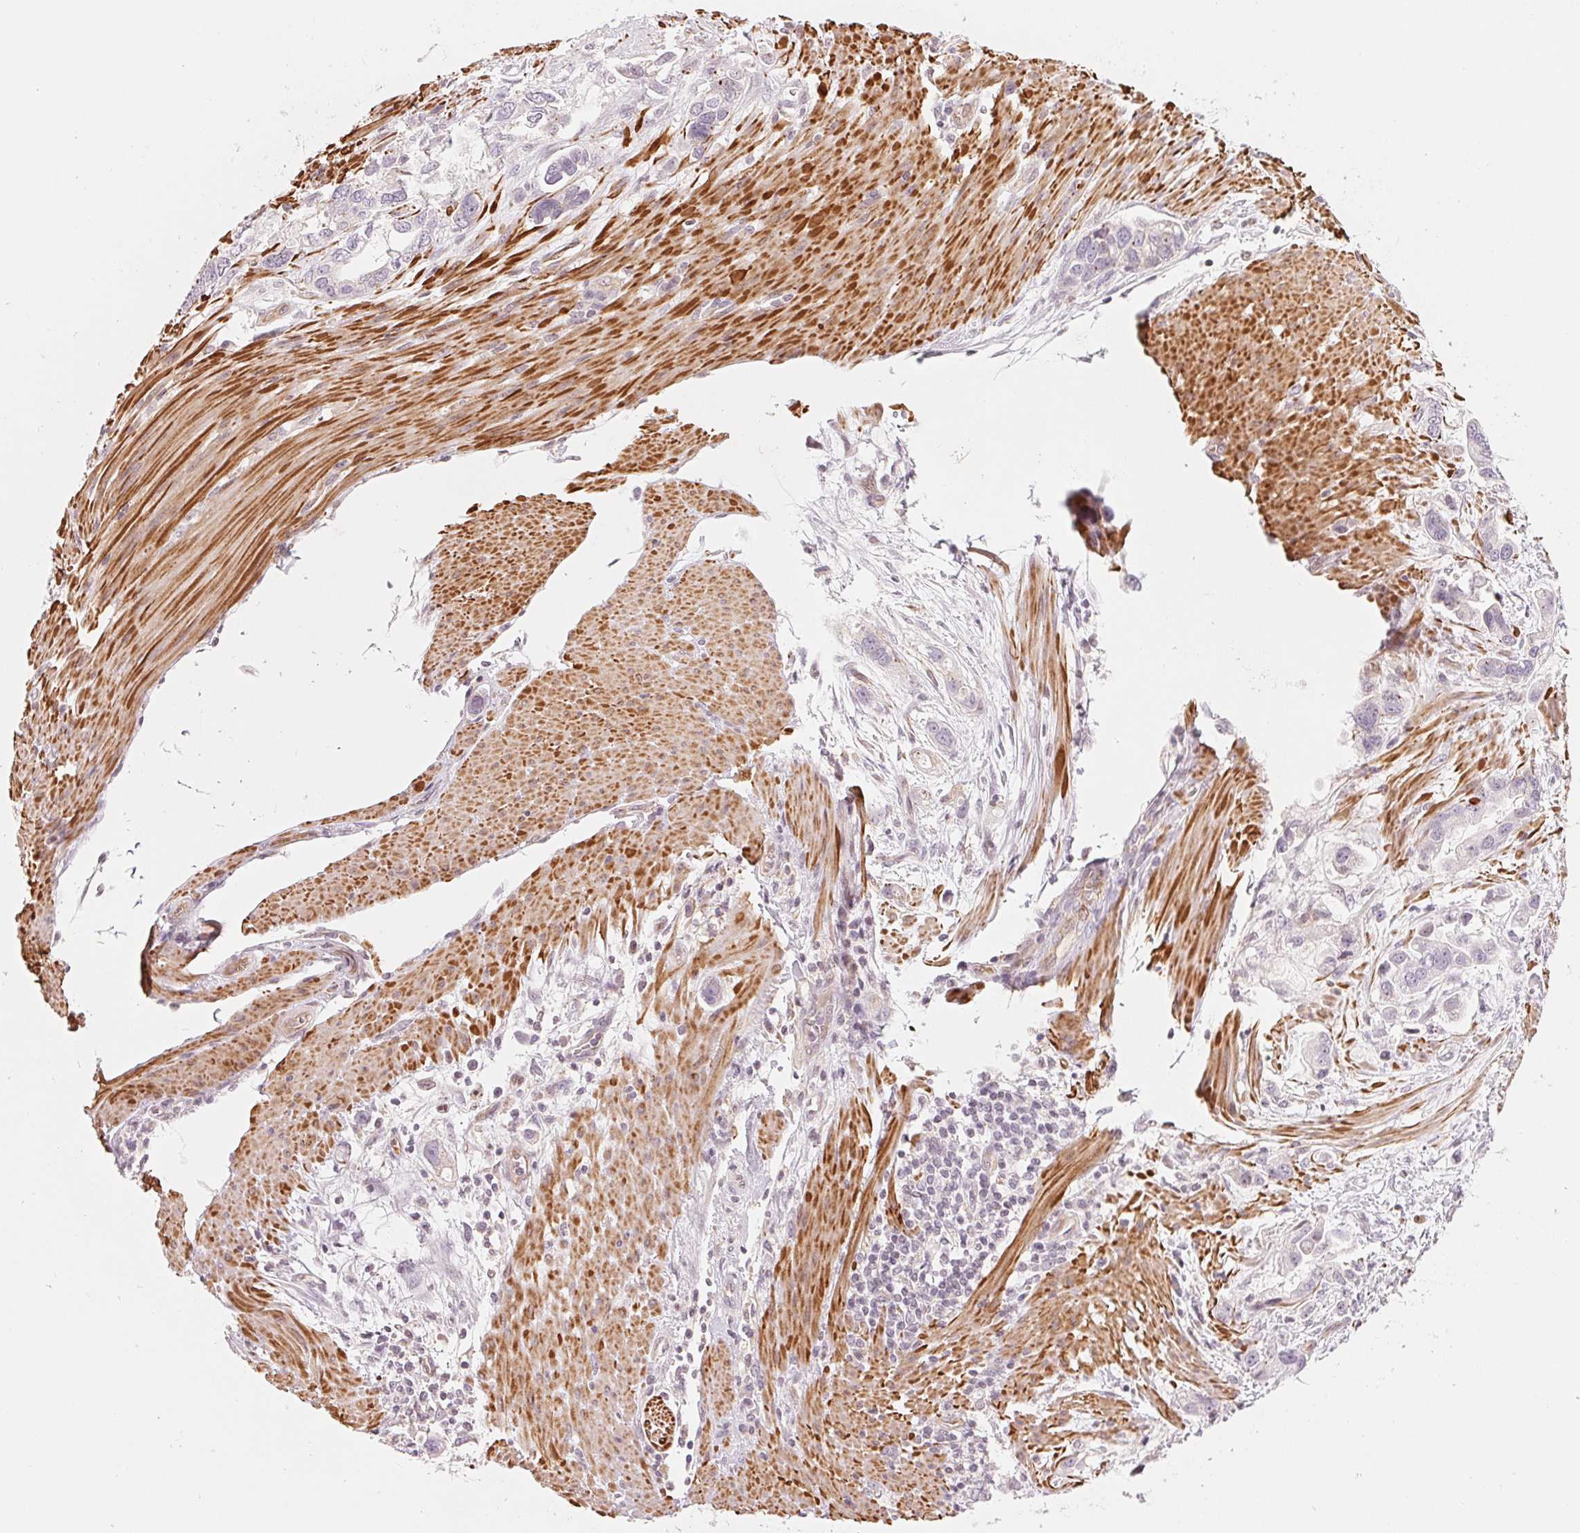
{"staining": {"intensity": "negative", "quantity": "none", "location": "none"}, "tissue": "stomach cancer", "cell_type": "Tumor cells", "image_type": "cancer", "snomed": [{"axis": "morphology", "description": "Adenocarcinoma, NOS"}, {"axis": "topography", "description": "Stomach, lower"}], "caption": "Immunohistochemical staining of human stomach cancer reveals no significant staining in tumor cells.", "gene": "SLC17A4", "patient": {"sex": "female", "age": 93}}